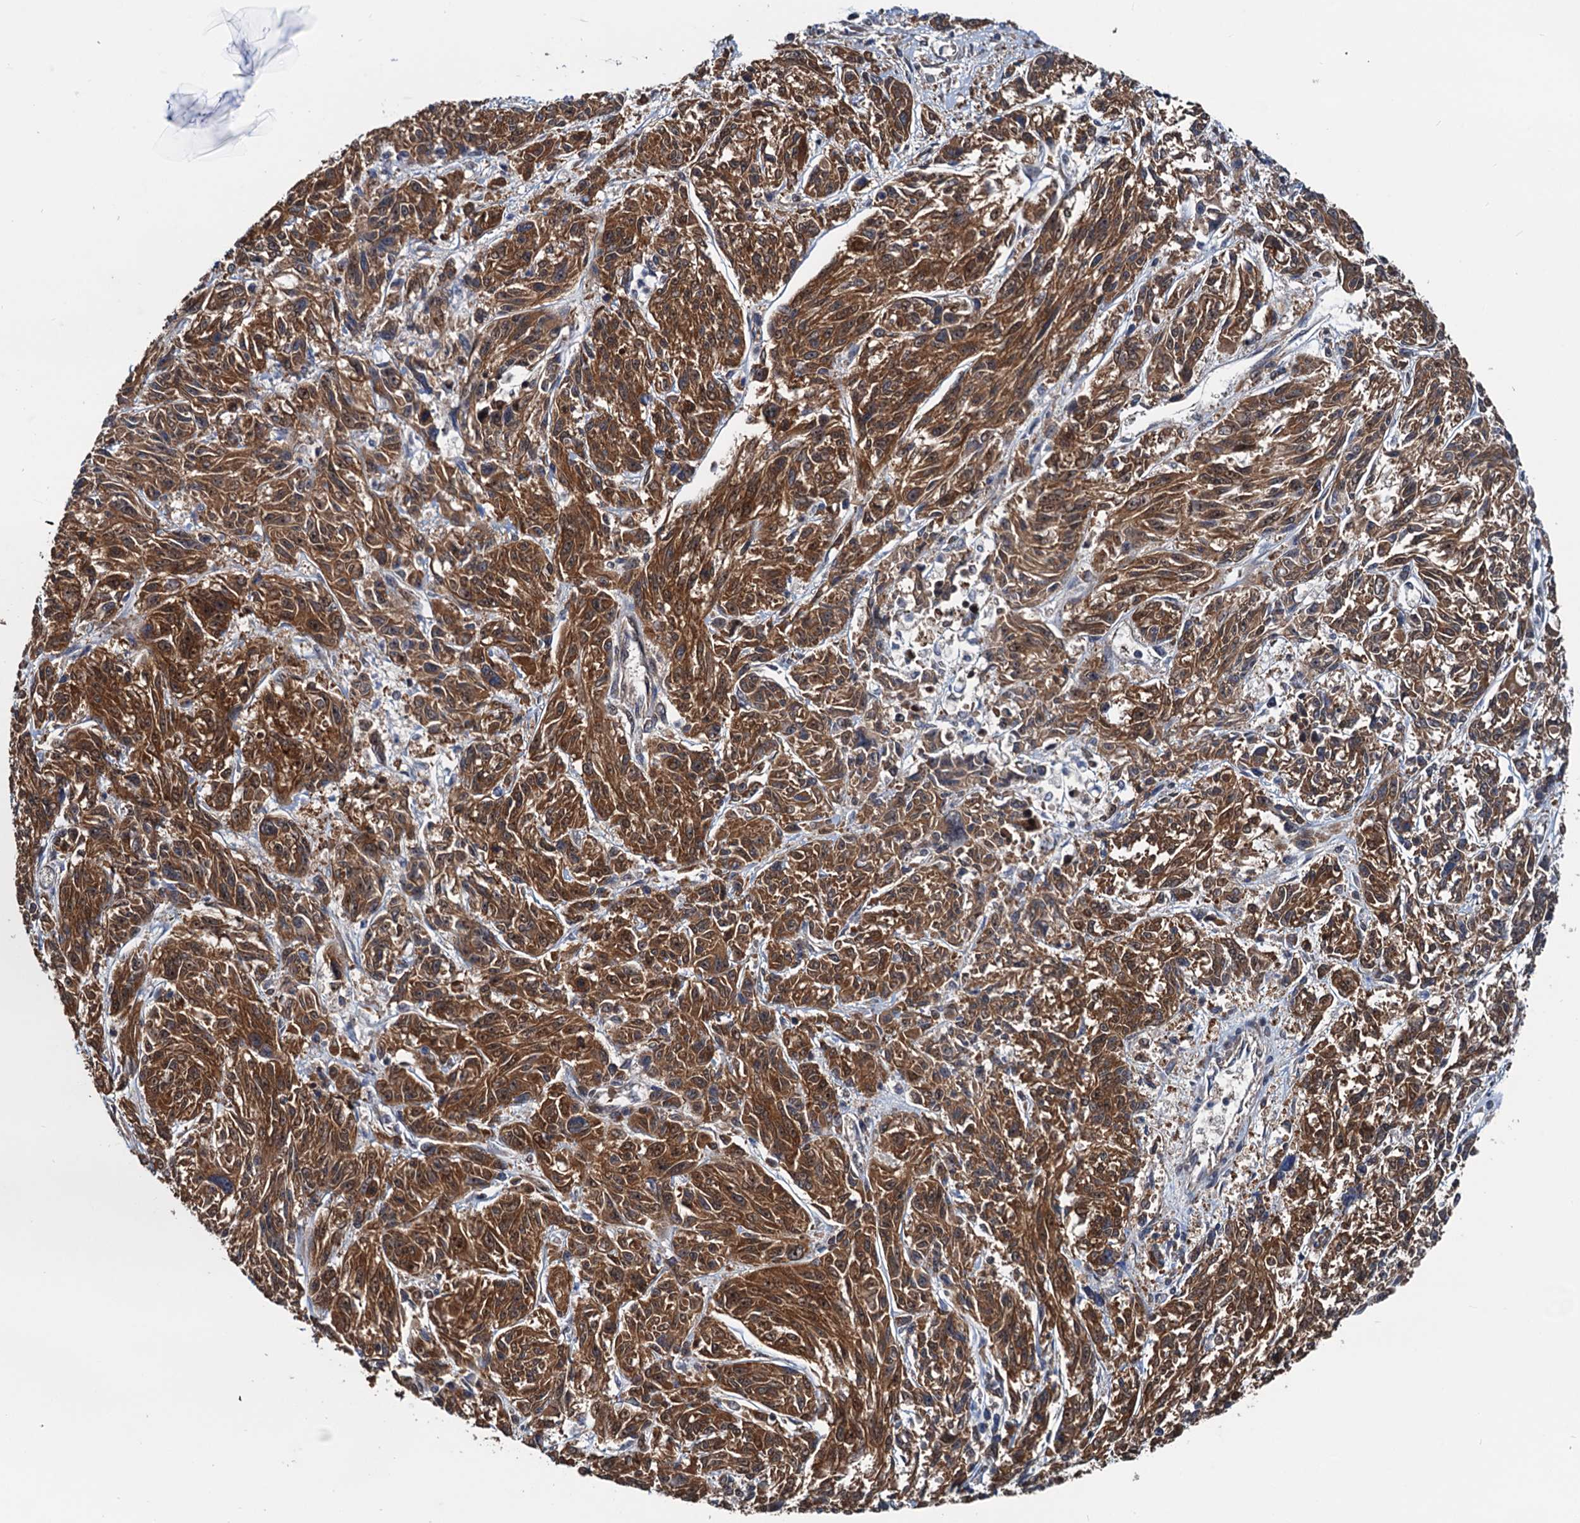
{"staining": {"intensity": "moderate", "quantity": ">75%", "location": "cytoplasmic/membranous,nuclear"}, "tissue": "melanoma", "cell_type": "Tumor cells", "image_type": "cancer", "snomed": [{"axis": "morphology", "description": "Malignant melanoma, NOS"}, {"axis": "topography", "description": "Skin"}], "caption": "Human malignant melanoma stained with a brown dye displays moderate cytoplasmic/membranous and nuclear positive expression in approximately >75% of tumor cells.", "gene": "AAGAB", "patient": {"sex": "male", "age": 53}}